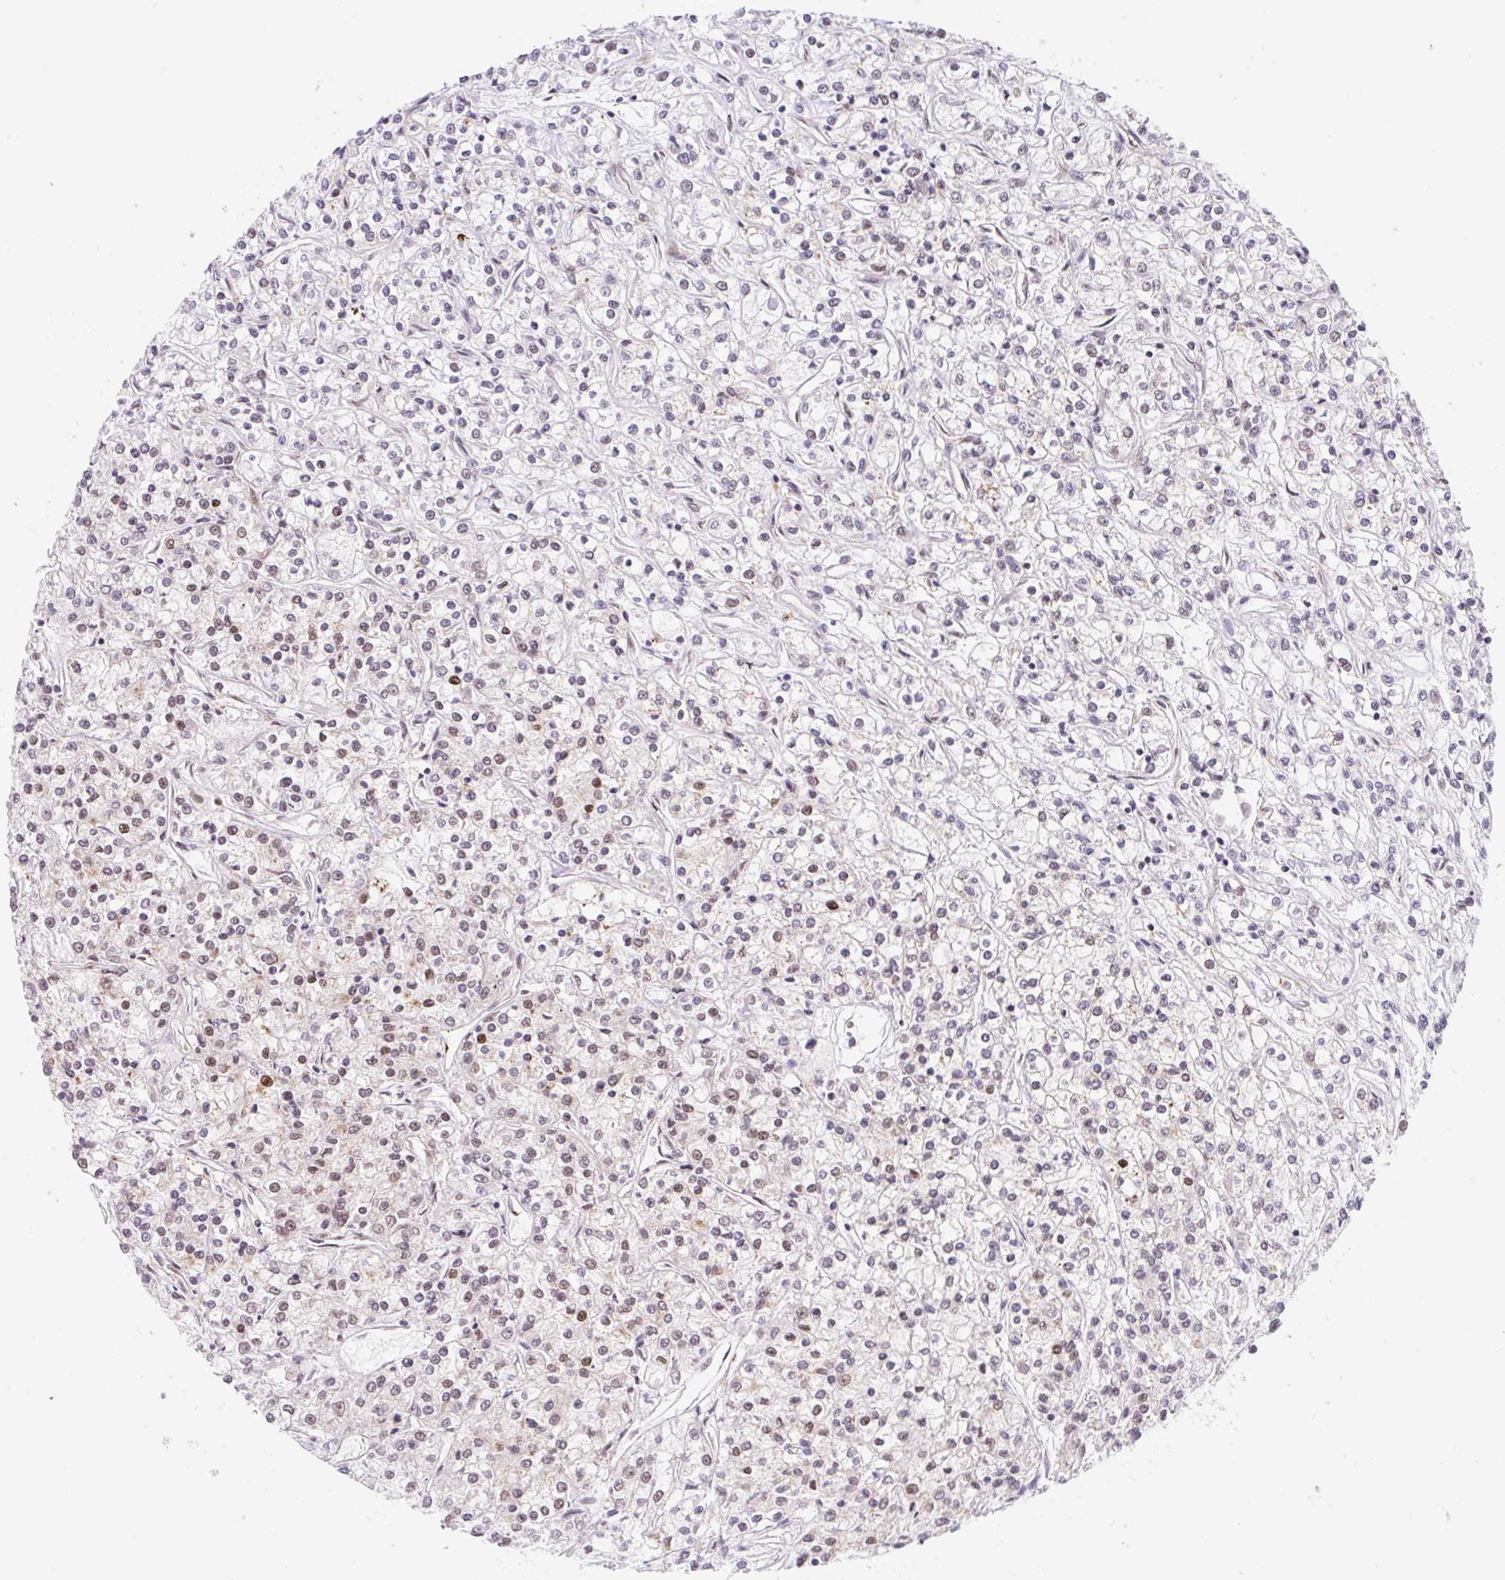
{"staining": {"intensity": "negative", "quantity": "none", "location": "none"}, "tissue": "renal cancer", "cell_type": "Tumor cells", "image_type": "cancer", "snomed": [{"axis": "morphology", "description": "Adenocarcinoma, NOS"}, {"axis": "topography", "description": "Kidney"}], "caption": "Immunohistochemistry micrograph of human renal cancer stained for a protein (brown), which demonstrates no expression in tumor cells.", "gene": "SRSF10", "patient": {"sex": "female", "age": 59}}